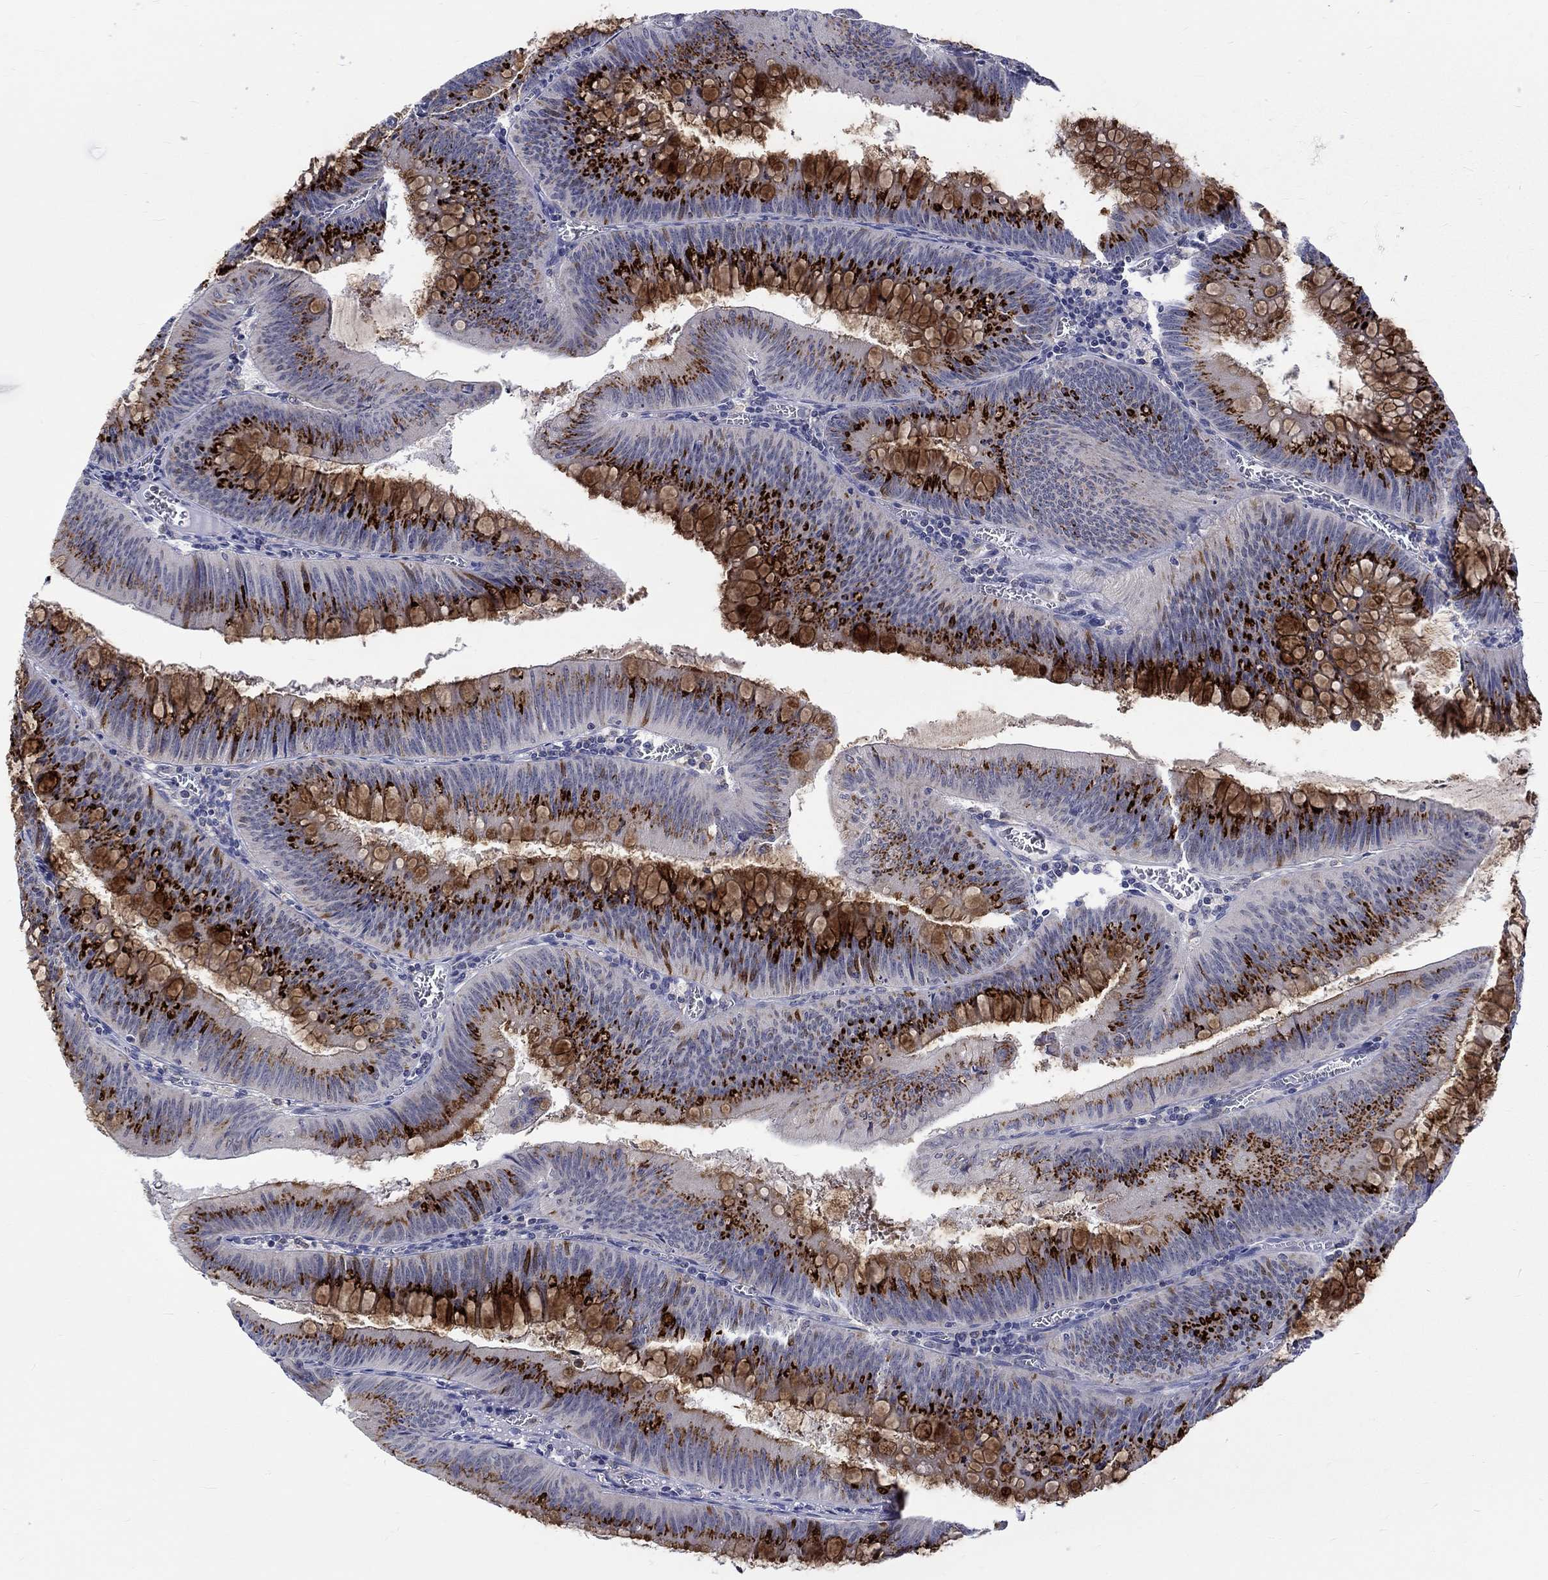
{"staining": {"intensity": "strong", "quantity": "25%-75%", "location": "cytoplasmic/membranous"}, "tissue": "colorectal cancer", "cell_type": "Tumor cells", "image_type": "cancer", "snomed": [{"axis": "morphology", "description": "Adenocarcinoma, NOS"}, {"axis": "topography", "description": "Rectum"}], "caption": "IHC of human colorectal adenocarcinoma displays high levels of strong cytoplasmic/membranous positivity in approximately 25%-75% of tumor cells. (DAB = brown stain, brightfield microscopy at high magnification).", "gene": "ST6GALNAC1", "patient": {"sex": "female", "age": 72}}